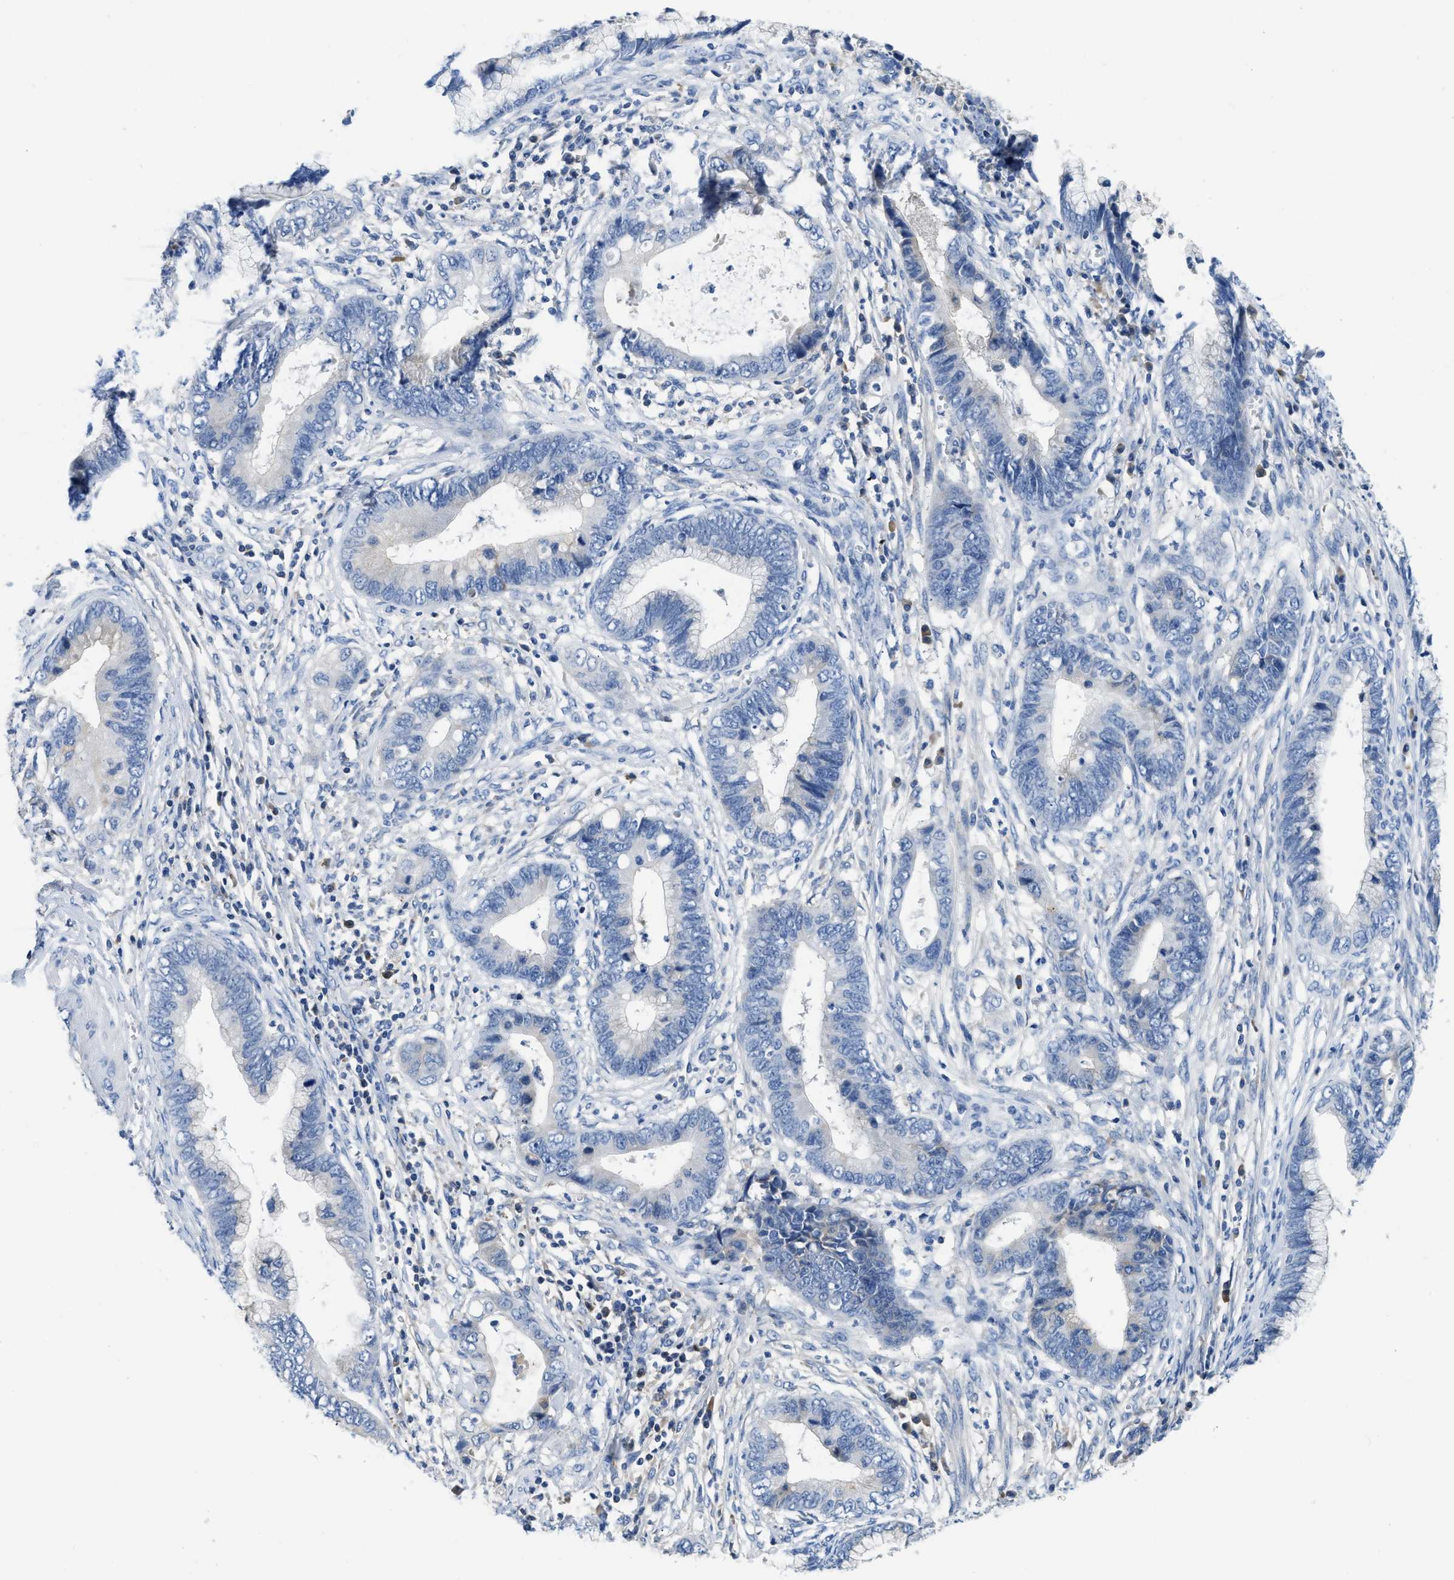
{"staining": {"intensity": "negative", "quantity": "none", "location": "none"}, "tissue": "cervical cancer", "cell_type": "Tumor cells", "image_type": "cancer", "snomed": [{"axis": "morphology", "description": "Adenocarcinoma, NOS"}, {"axis": "topography", "description": "Cervix"}], "caption": "IHC micrograph of neoplastic tissue: adenocarcinoma (cervical) stained with DAB displays no significant protein positivity in tumor cells.", "gene": "C1S", "patient": {"sex": "female", "age": 44}}